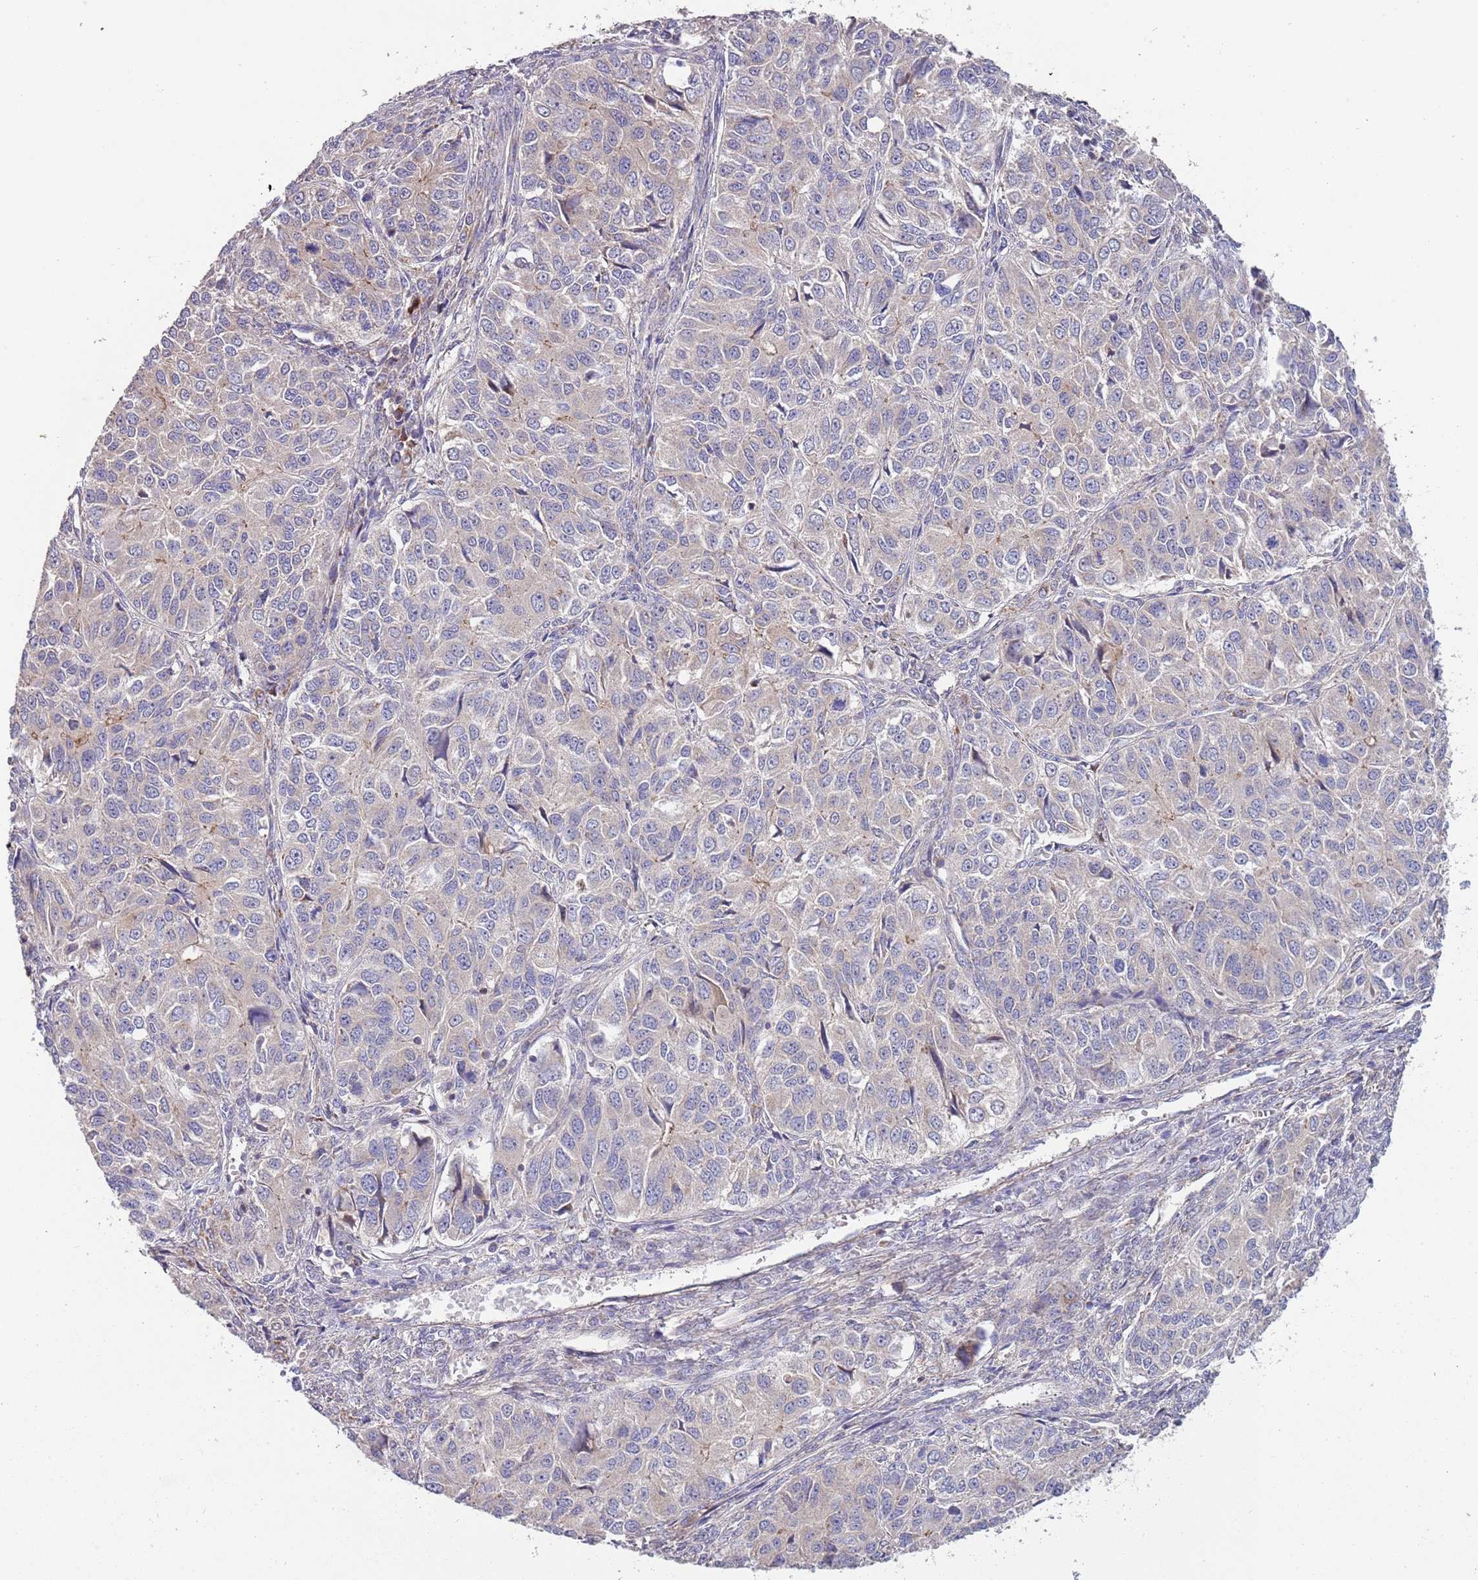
{"staining": {"intensity": "negative", "quantity": "none", "location": "none"}, "tissue": "ovarian cancer", "cell_type": "Tumor cells", "image_type": "cancer", "snomed": [{"axis": "morphology", "description": "Carcinoma, endometroid"}, {"axis": "topography", "description": "Ovary"}], "caption": "An immunohistochemistry micrograph of endometroid carcinoma (ovarian) is shown. There is no staining in tumor cells of endometroid carcinoma (ovarian). (DAB (3,3'-diaminobenzidine) immunohistochemistry with hematoxylin counter stain).", "gene": "ABCC10", "patient": {"sex": "female", "age": 51}}